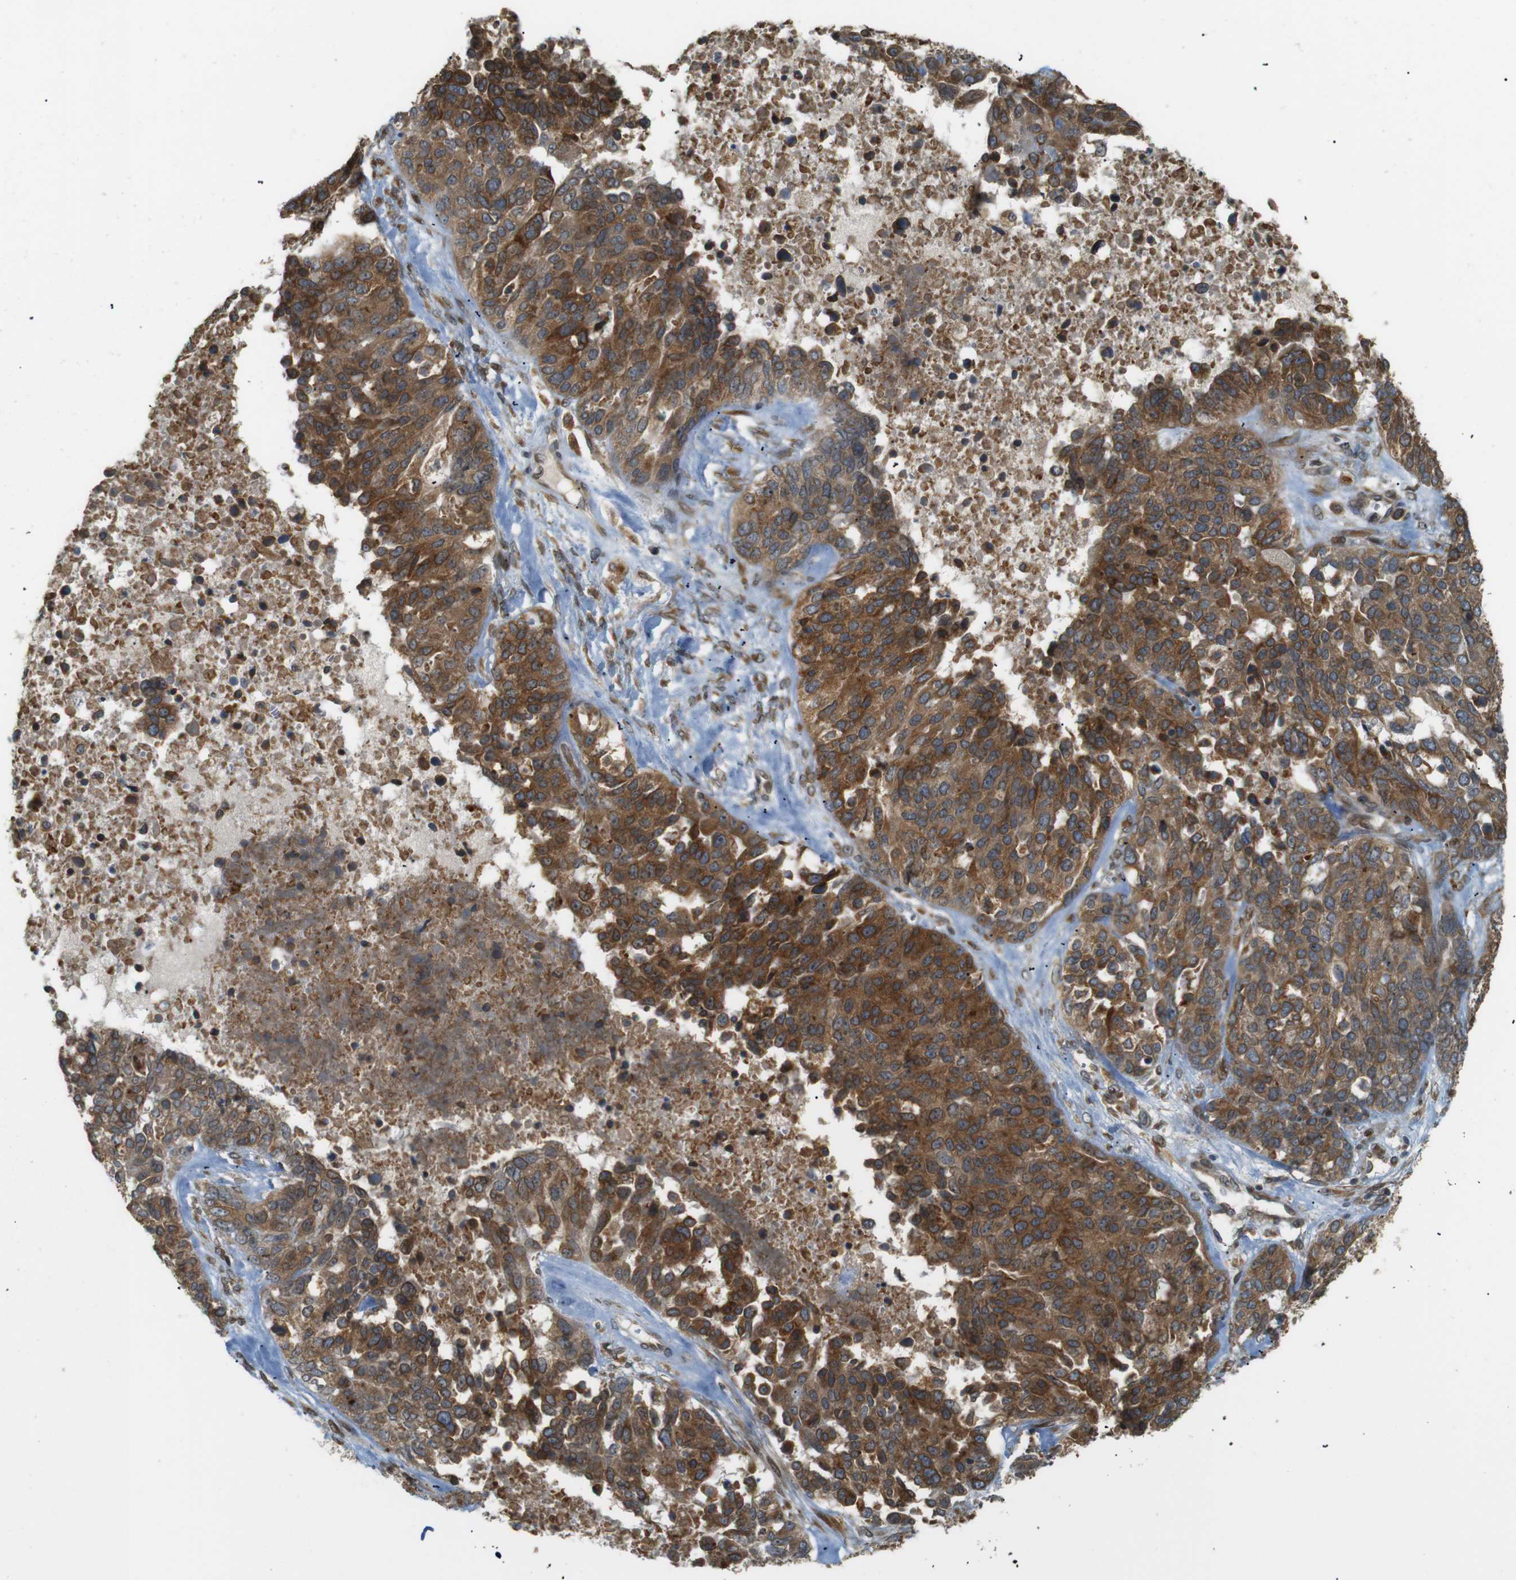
{"staining": {"intensity": "moderate", "quantity": ">75%", "location": "cytoplasmic/membranous"}, "tissue": "ovarian cancer", "cell_type": "Tumor cells", "image_type": "cancer", "snomed": [{"axis": "morphology", "description": "Cystadenocarcinoma, serous, NOS"}, {"axis": "topography", "description": "Ovary"}], "caption": "Ovarian serous cystadenocarcinoma was stained to show a protein in brown. There is medium levels of moderate cytoplasmic/membranous staining in about >75% of tumor cells.", "gene": "TMED4", "patient": {"sex": "female", "age": 44}}